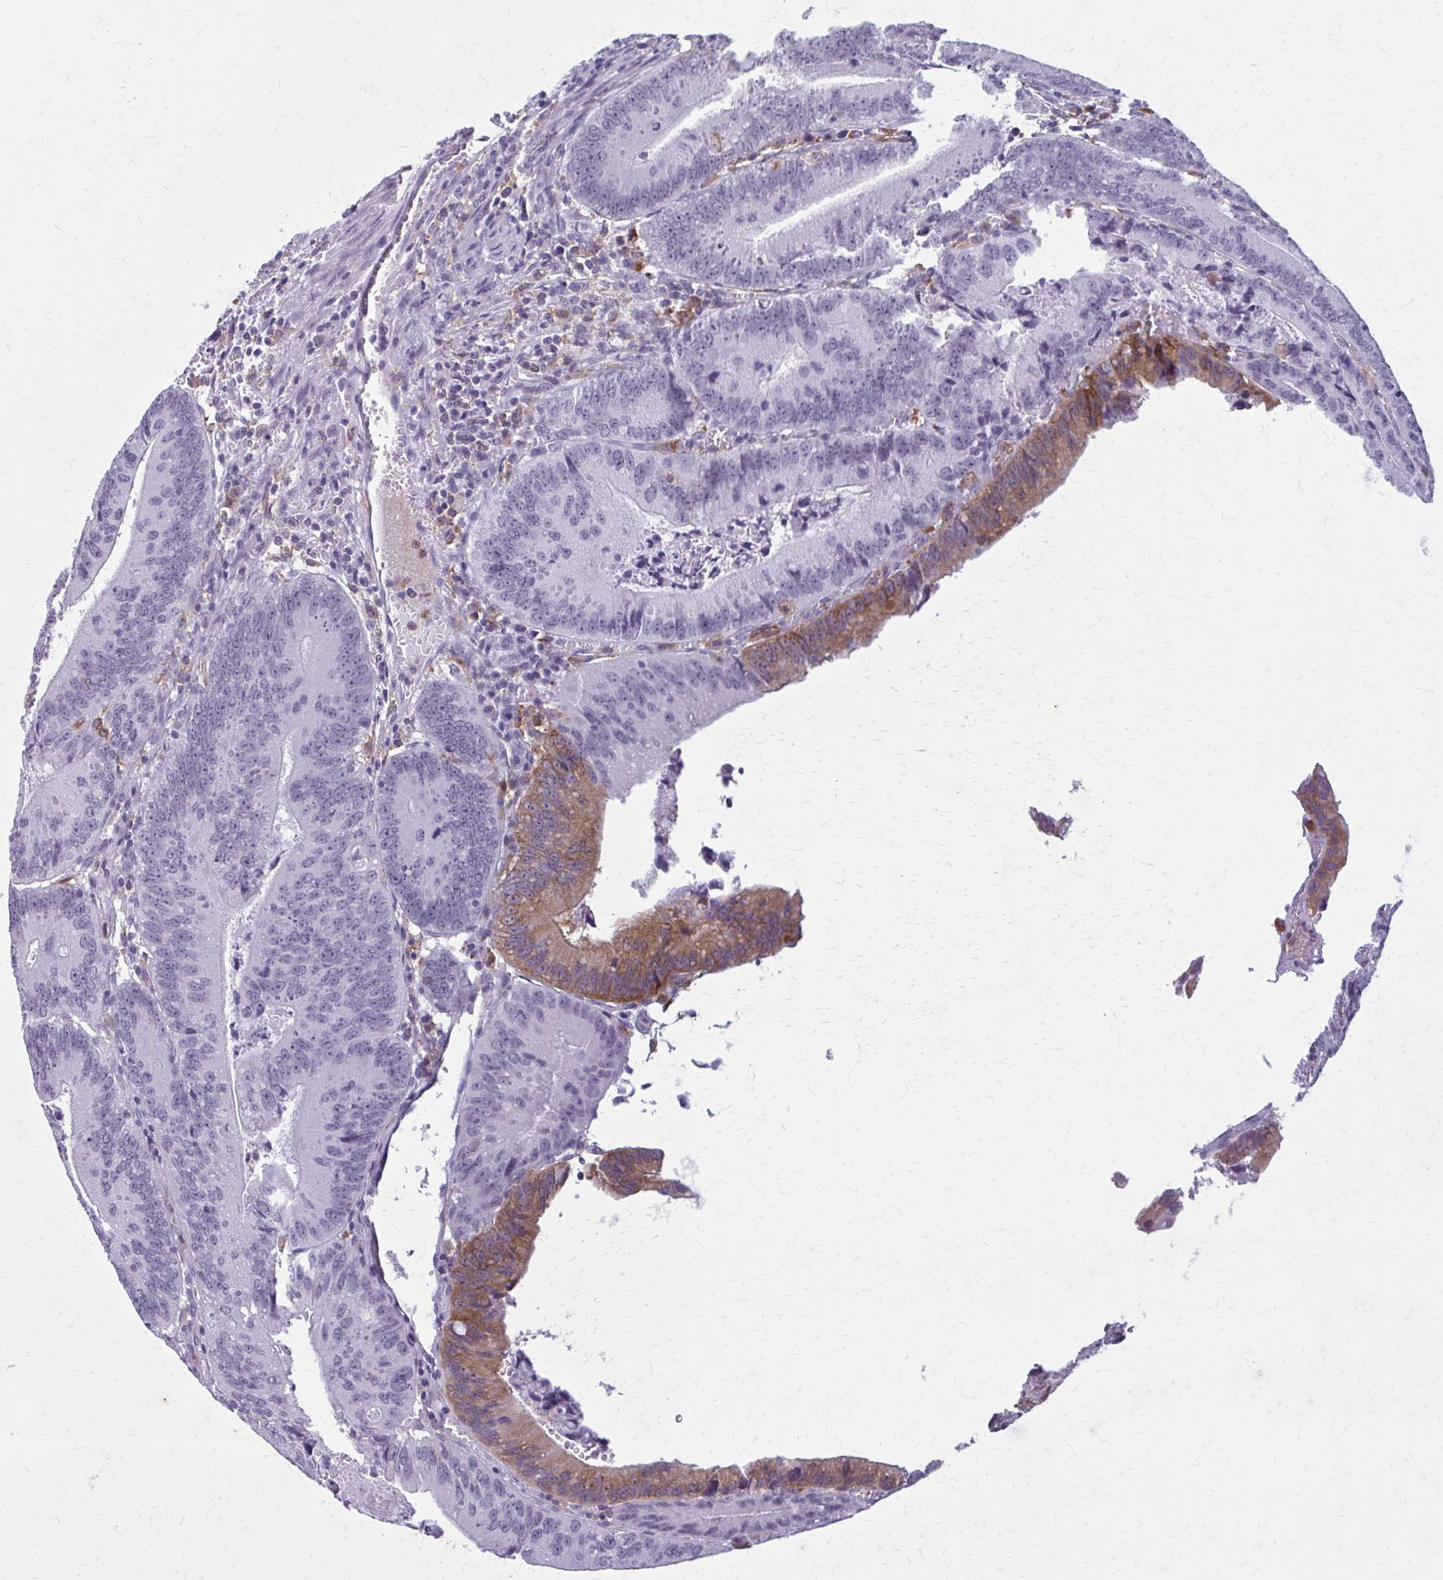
{"staining": {"intensity": "moderate", "quantity": "<25%", "location": "cytoplasmic/membranous"}, "tissue": "colorectal cancer", "cell_type": "Tumor cells", "image_type": "cancer", "snomed": [{"axis": "morphology", "description": "Adenocarcinoma, NOS"}, {"axis": "topography", "description": "Rectum"}], "caption": "High-magnification brightfield microscopy of adenocarcinoma (colorectal) stained with DAB (3,3'-diaminobenzidine) (brown) and counterstained with hematoxylin (blue). tumor cells exhibit moderate cytoplasmic/membranous staining is present in approximately<25% of cells. Nuclei are stained in blue.", "gene": "CARD9", "patient": {"sex": "female", "age": 81}}